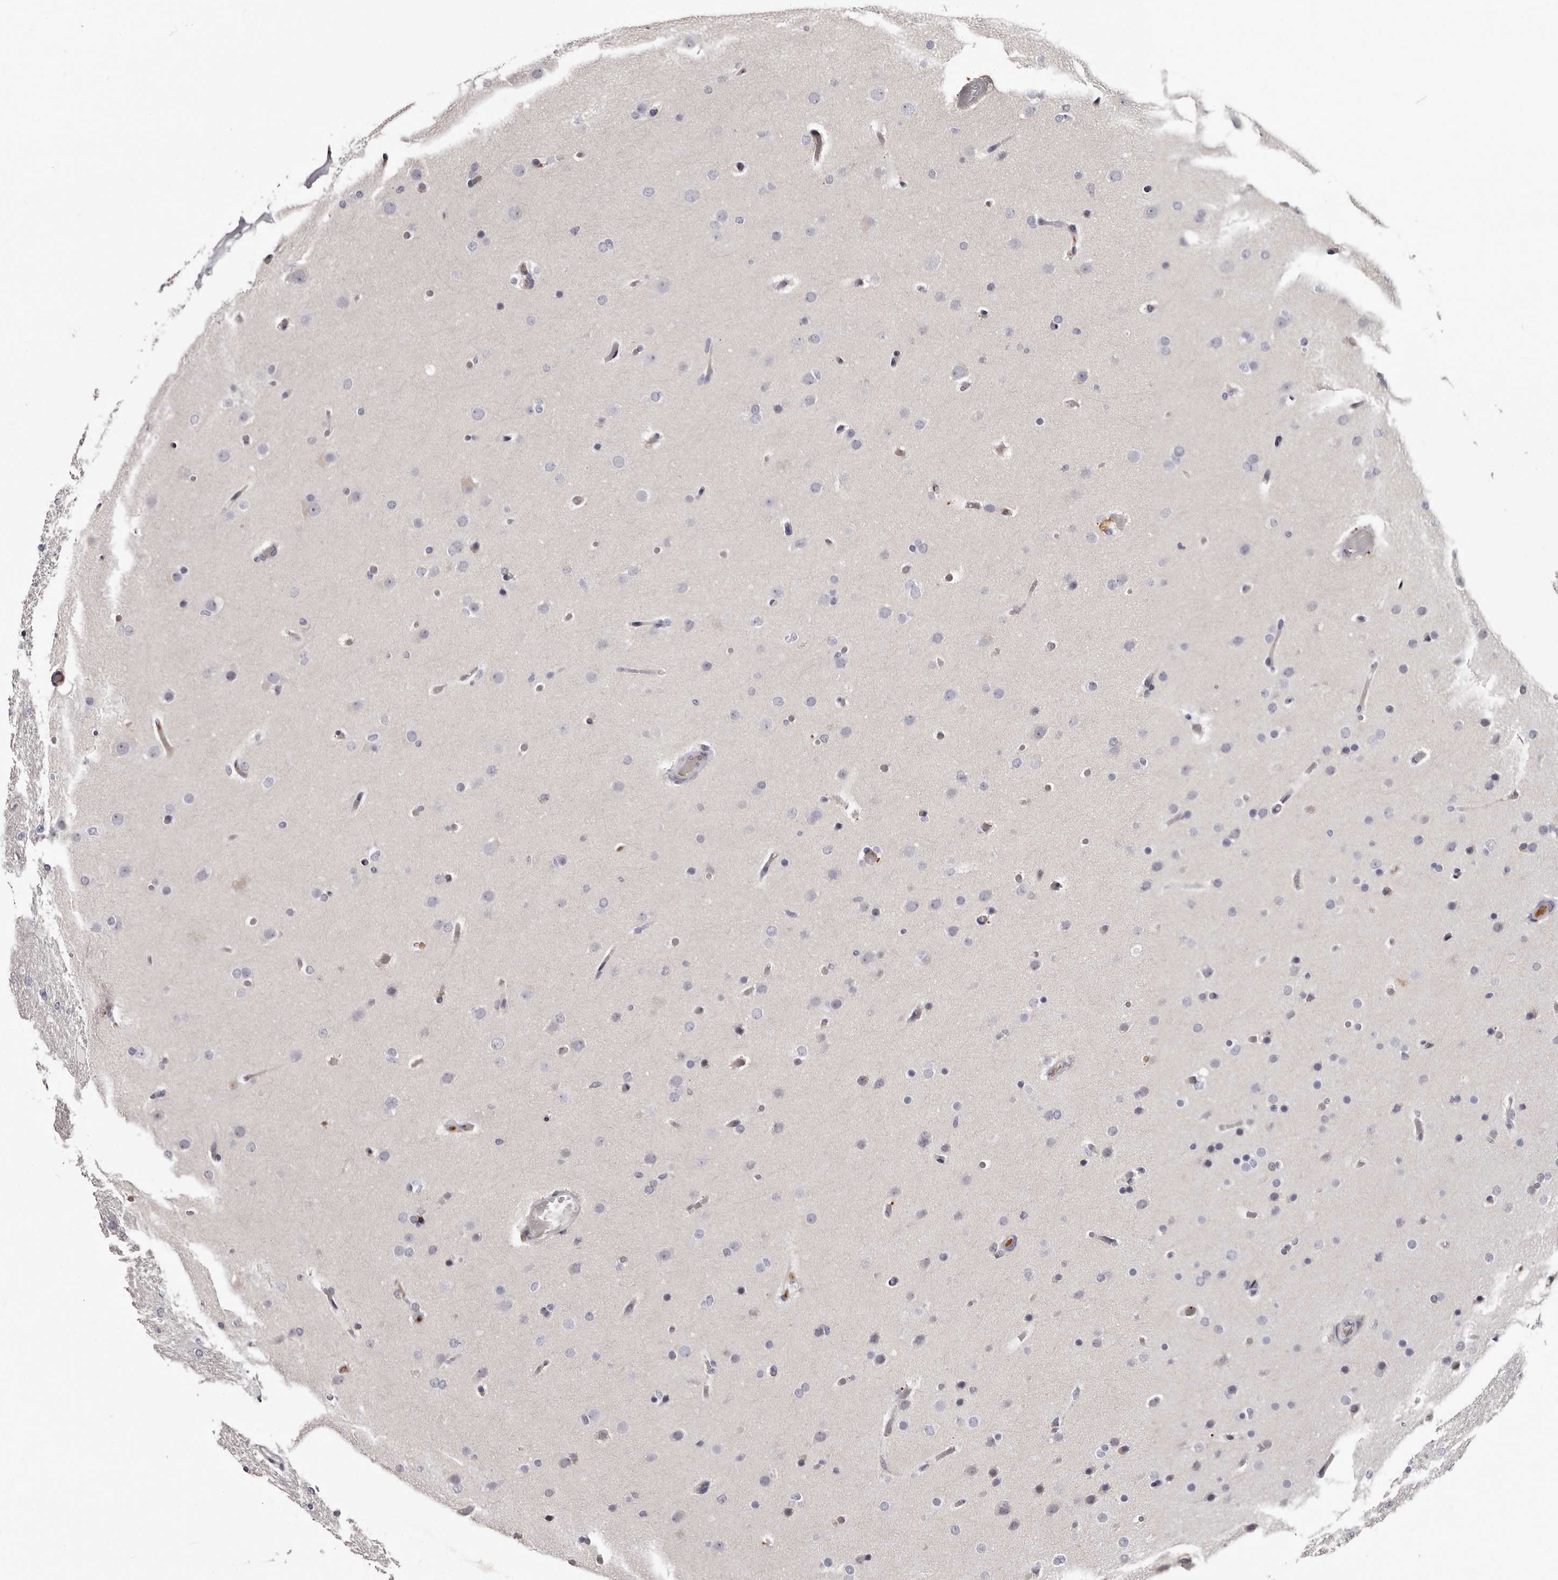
{"staining": {"intensity": "negative", "quantity": "none", "location": "none"}, "tissue": "glioma", "cell_type": "Tumor cells", "image_type": "cancer", "snomed": [{"axis": "morphology", "description": "Glioma, malignant, High grade"}, {"axis": "topography", "description": "Cerebral cortex"}], "caption": "Tumor cells show no significant staining in malignant high-grade glioma. The staining is performed using DAB (3,3'-diaminobenzidine) brown chromogen with nuclei counter-stained in using hematoxylin.", "gene": "TBC1D22B", "patient": {"sex": "female", "age": 36}}